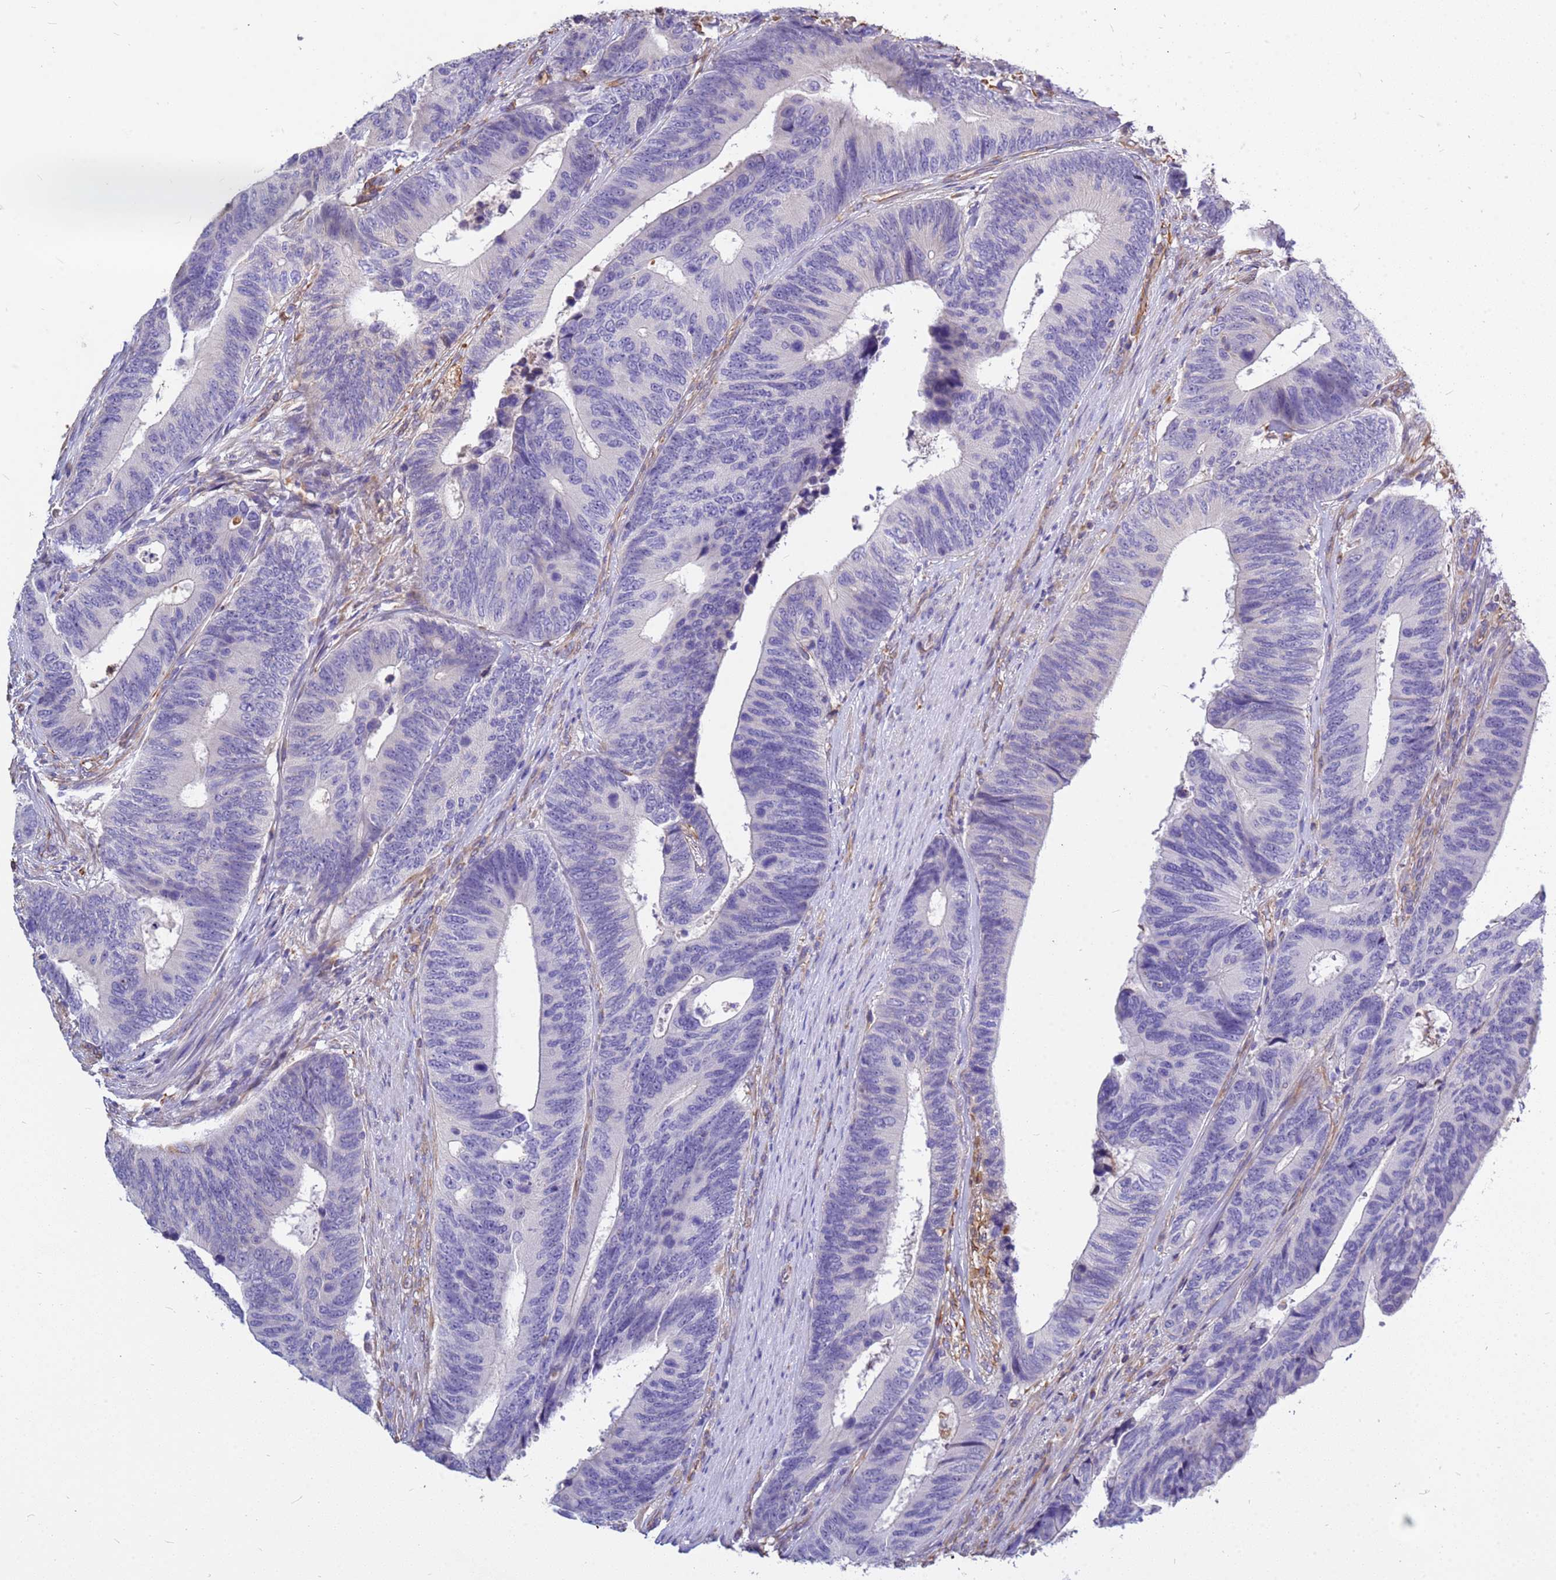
{"staining": {"intensity": "negative", "quantity": "none", "location": "none"}, "tissue": "colorectal cancer", "cell_type": "Tumor cells", "image_type": "cancer", "snomed": [{"axis": "morphology", "description": "Adenocarcinoma, NOS"}, {"axis": "topography", "description": "Colon"}], "caption": "Immunohistochemistry photomicrograph of neoplastic tissue: colorectal cancer stained with DAB reveals no significant protein staining in tumor cells.", "gene": "TCEAL3", "patient": {"sex": "male", "age": 87}}